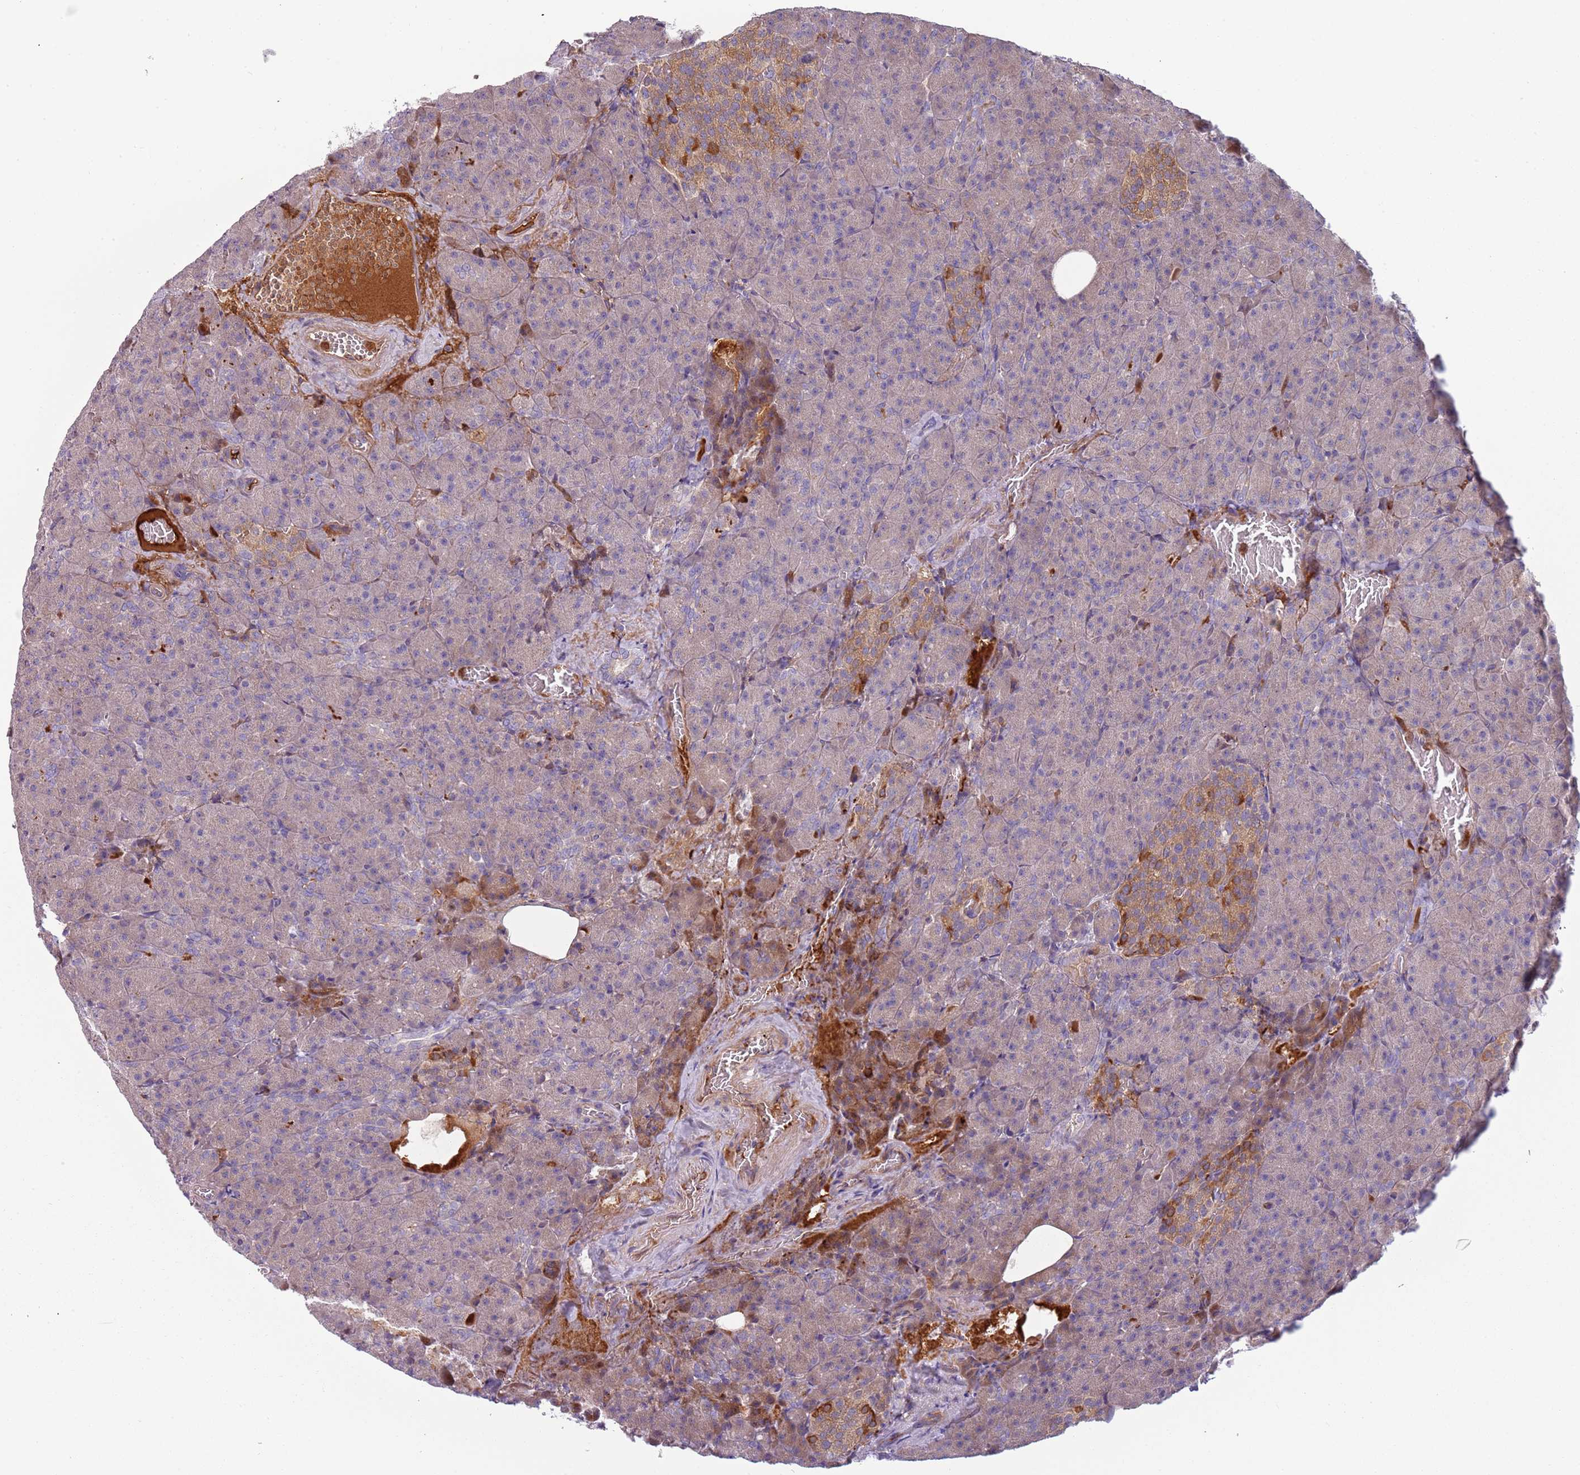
{"staining": {"intensity": "moderate", "quantity": "<25%", "location": "cytoplasmic/membranous"}, "tissue": "pancreas", "cell_type": "Exocrine glandular cells", "image_type": "normal", "snomed": [{"axis": "morphology", "description": "Normal tissue, NOS"}, {"axis": "topography", "description": "Pancreas"}], "caption": "The image shows a brown stain indicating the presence of a protein in the cytoplasmic/membranous of exocrine glandular cells in pancreas.", "gene": "NADK", "patient": {"sex": "female", "age": 74}}